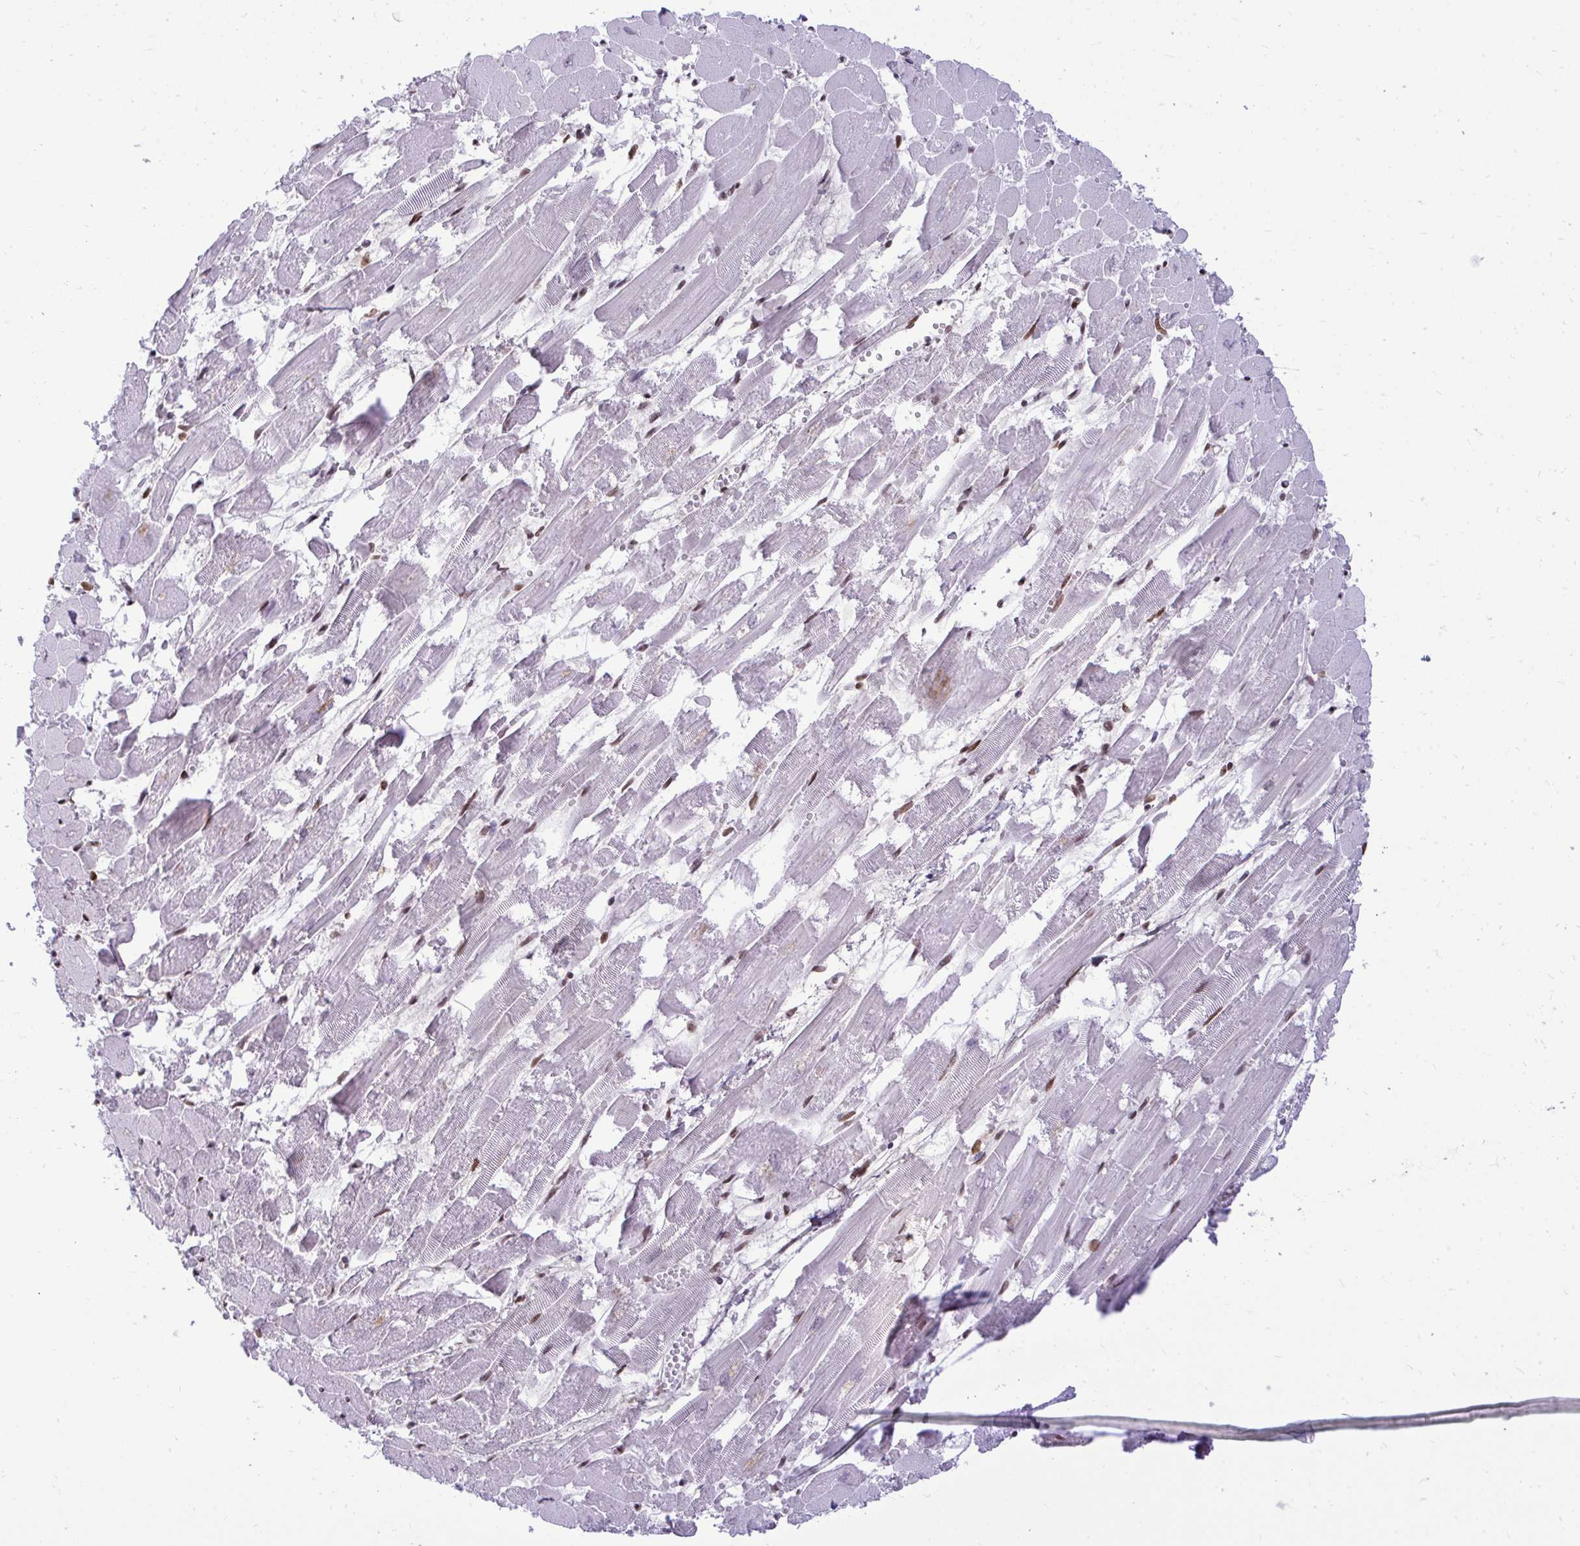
{"staining": {"intensity": "strong", "quantity": "25%-75%", "location": "nuclear"}, "tissue": "heart muscle", "cell_type": "Cardiomyocytes", "image_type": "normal", "snomed": [{"axis": "morphology", "description": "Normal tissue, NOS"}, {"axis": "topography", "description": "Heart"}], "caption": "Immunohistochemical staining of unremarkable human heart muscle displays 25%-75% levels of strong nuclear protein expression in approximately 25%-75% of cardiomyocytes. The staining is performed using DAB brown chromogen to label protein expression. The nuclei are counter-stained blue using hematoxylin.", "gene": "CDYL", "patient": {"sex": "female", "age": 52}}